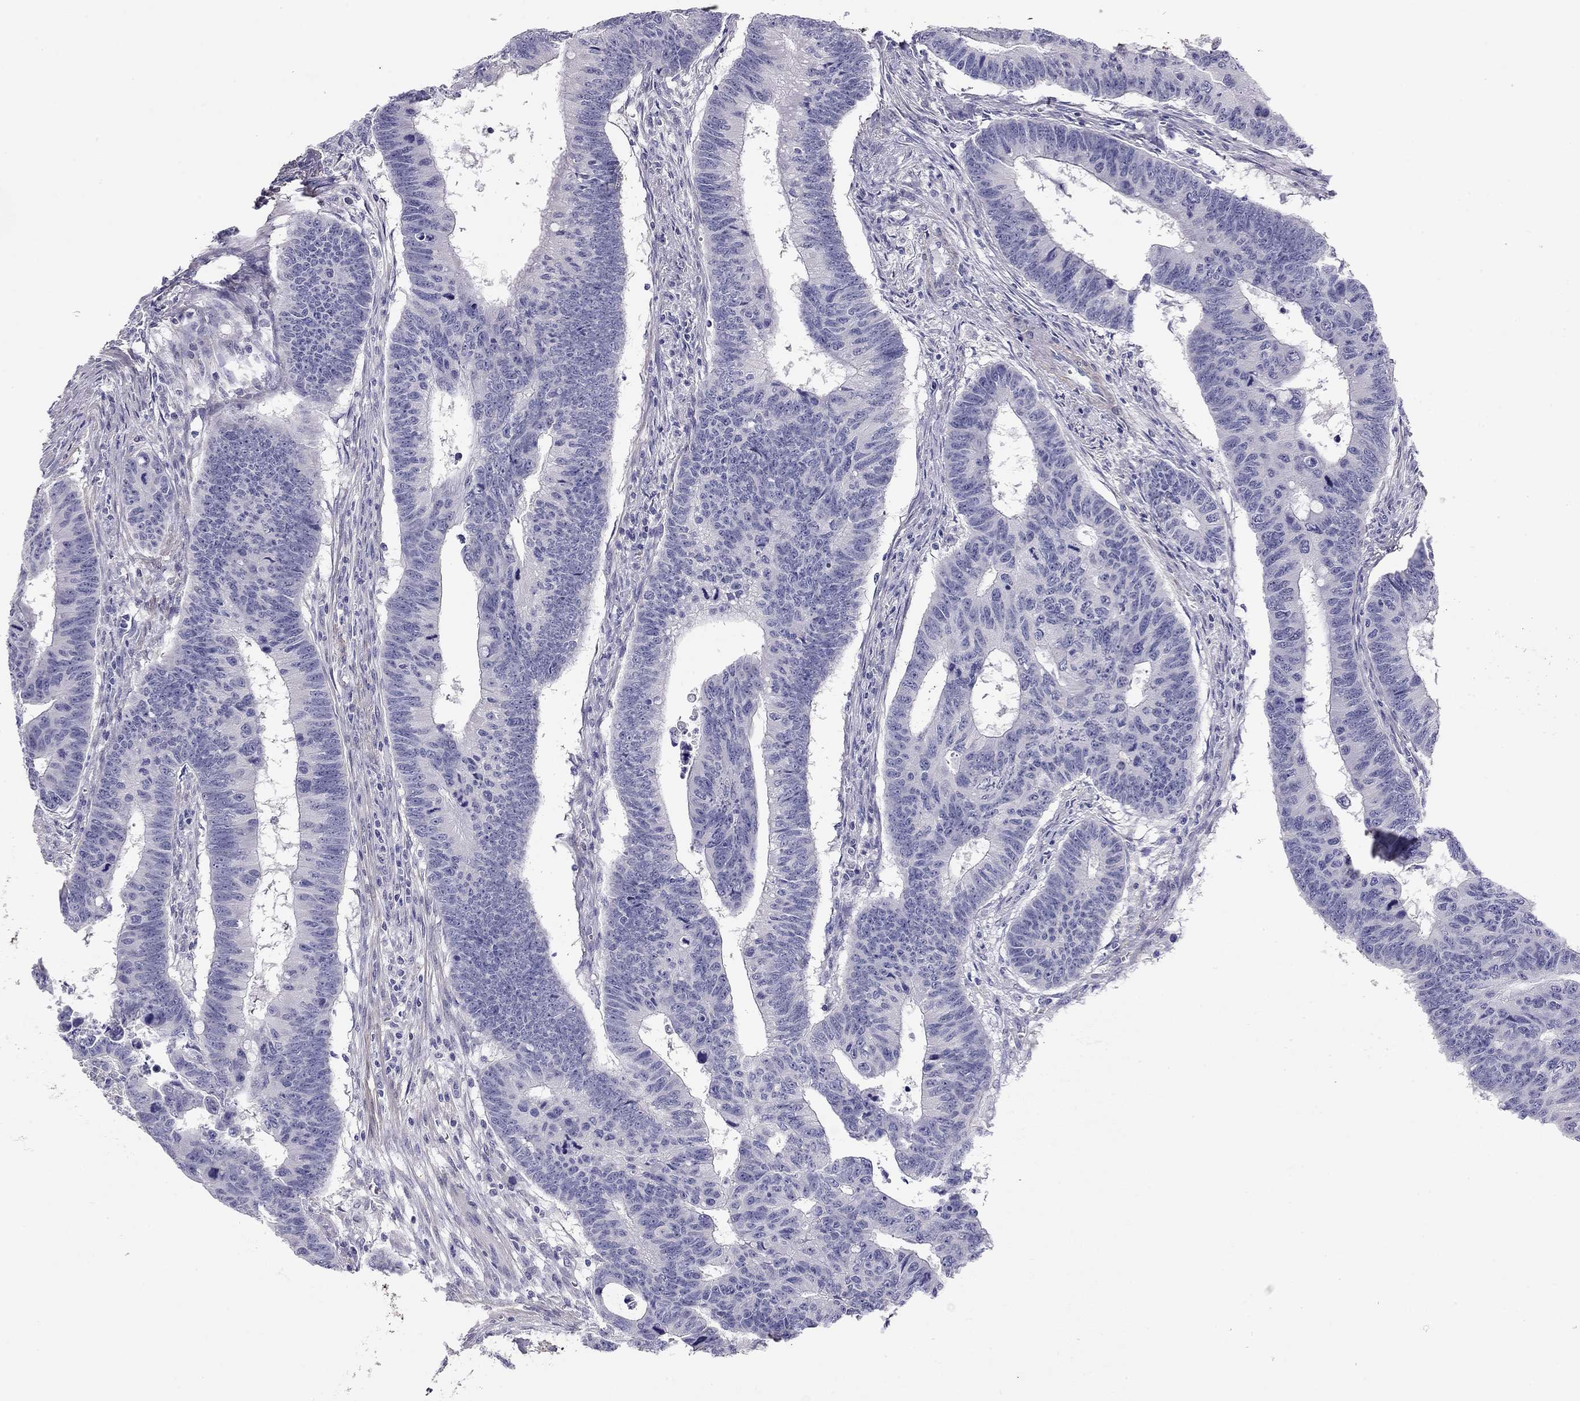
{"staining": {"intensity": "negative", "quantity": "none", "location": "none"}, "tissue": "colorectal cancer", "cell_type": "Tumor cells", "image_type": "cancer", "snomed": [{"axis": "morphology", "description": "Adenocarcinoma, NOS"}, {"axis": "topography", "description": "Colon"}], "caption": "An image of human colorectal cancer (adenocarcinoma) is negative for staining in tumor cells.", "gene": "RTL1", "patient": {"sex": "female", "age": 87}}